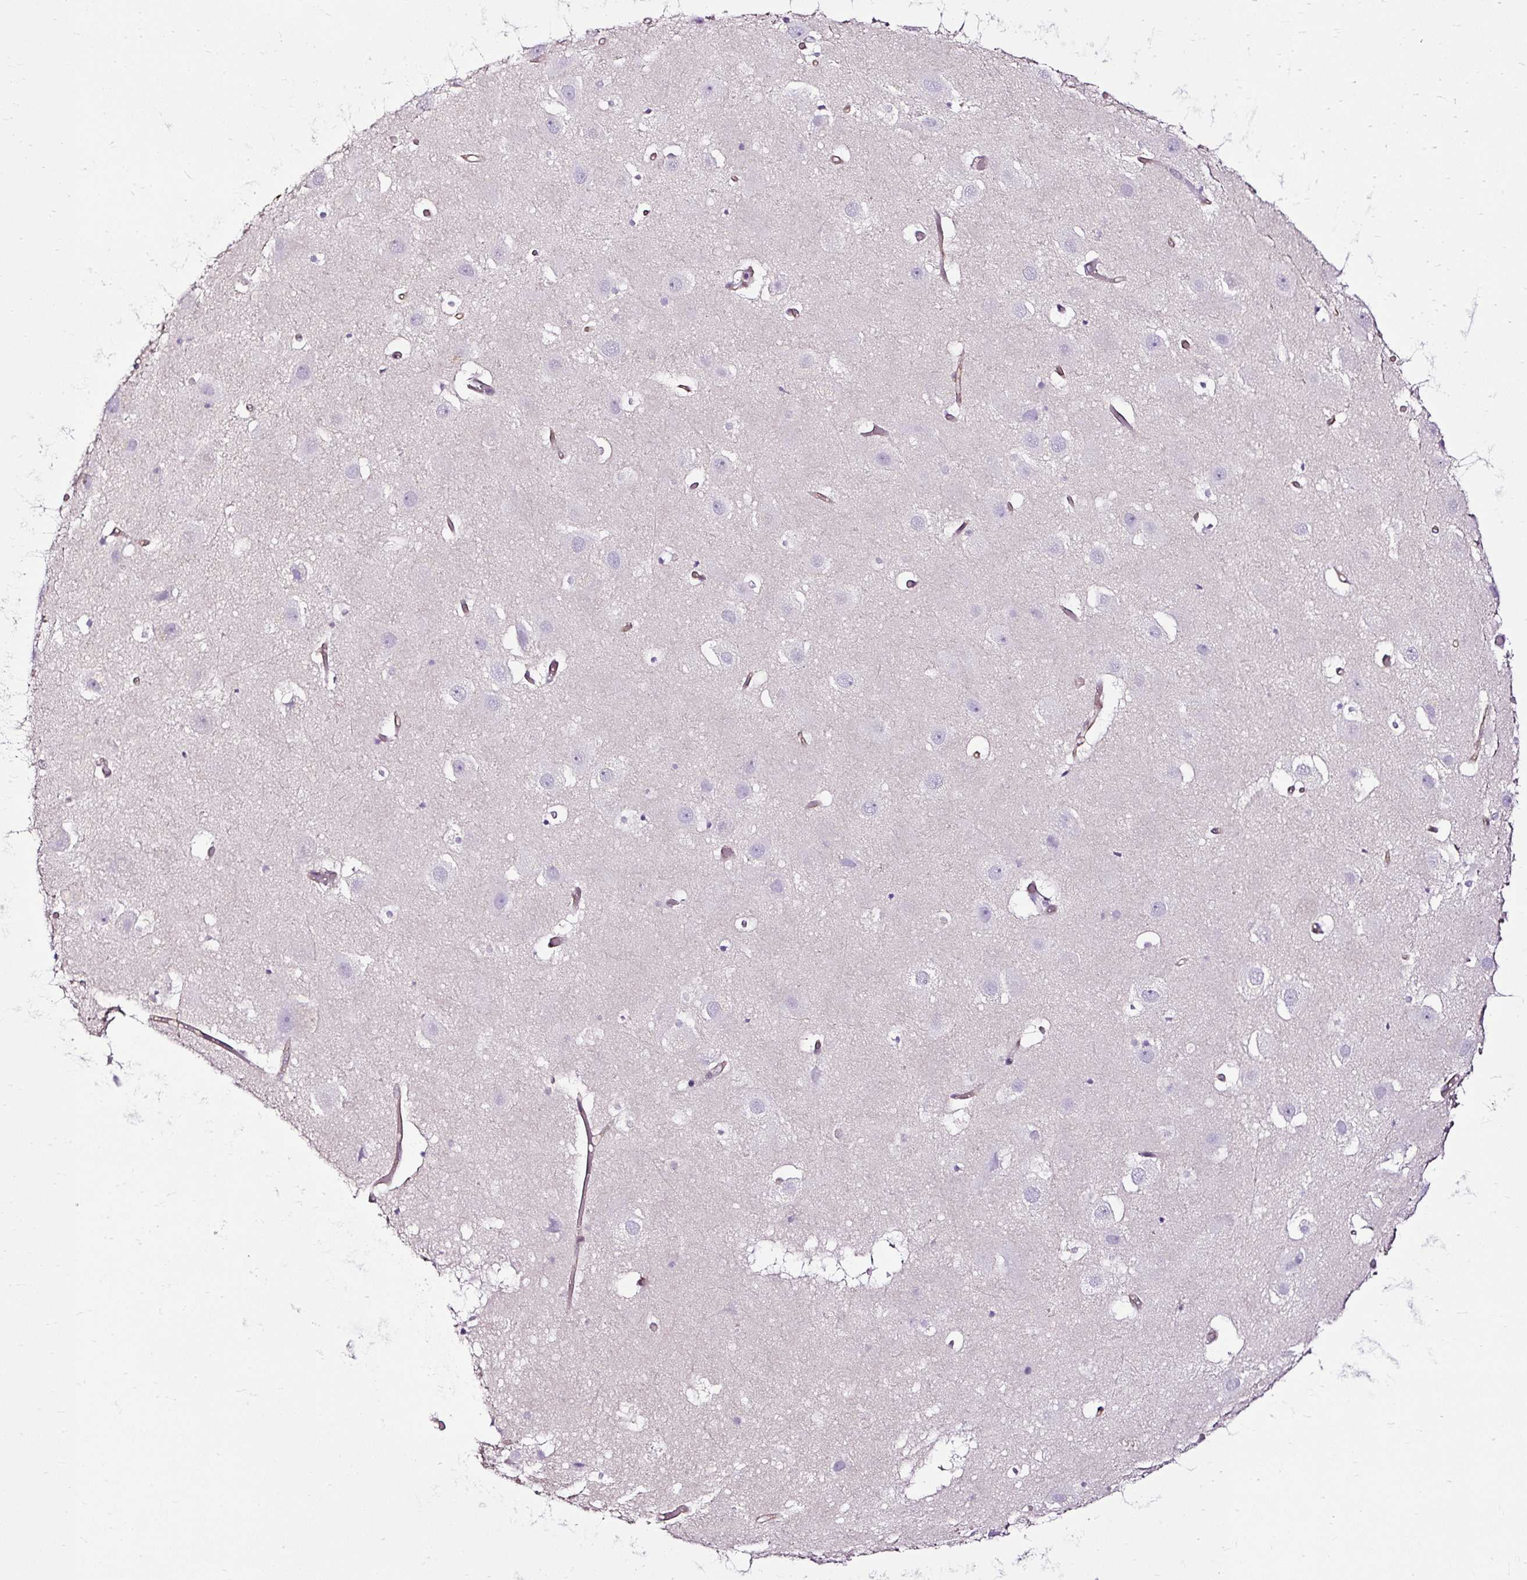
{"staining": {"intensity": "negative", "quantity": "none", "location": "none"}, "tissue": "hippocampus", "cell_type": "Glial cells", "image_type": "normal", "snomed": [{"axis": "morphology", "description": "Normal tissue, NOS"}, {"axis": "topography", "description": "Hippocampus"}], "caption": "DAB immunohistochemical staining of benign hippocampus displays no significant positivity in glial cells.", "gene": "SLC7A8", "patient": {"sex": "female", "age": 52}}